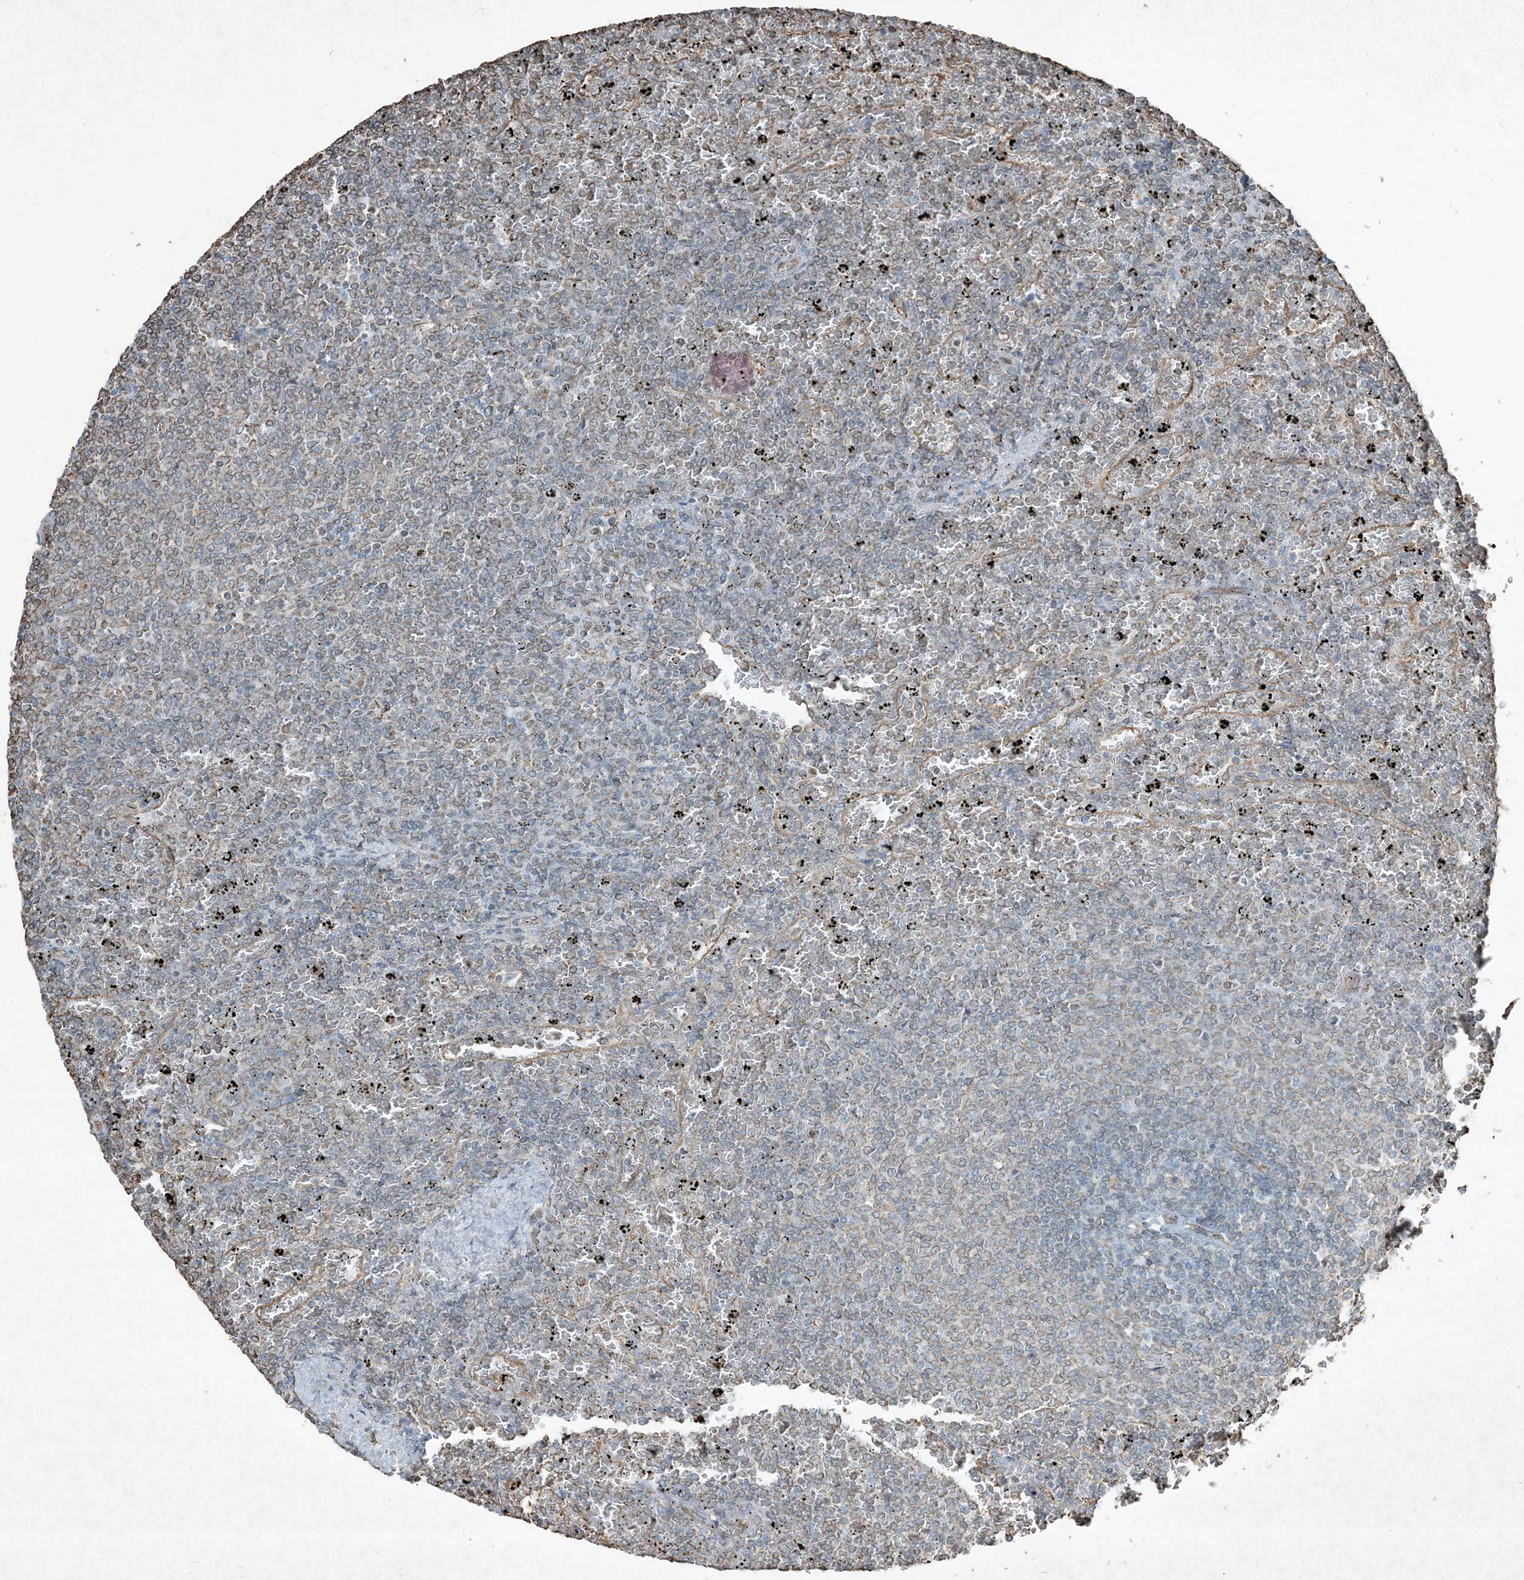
{"staining": {"intensity": "weak", "quantity": "<25%", "location": "cytoplasmic/membranous"}, "tissue": "lymphoma", "cell_type": "Tumor cells", "image_type": "cancer", "snomed": [{"axis": "morphology", "description": "Malignant lymphoma, non-Hodgkin's type, Low grade"}, {"axis": "topography", "description": "Spleen"}], "caption": "Immunohistochemistry image of neoplastic tissue: lymphoma stained with DAB reveals no significant protein expression in tumor cells. Brightfield microscopy of immunohistochemistry (IHC) stained with DAB (brown) and hematoxylin (blue), captured at high magnification.", "gene": "RYK", "patient": {"sex": "female", "age": 77}}